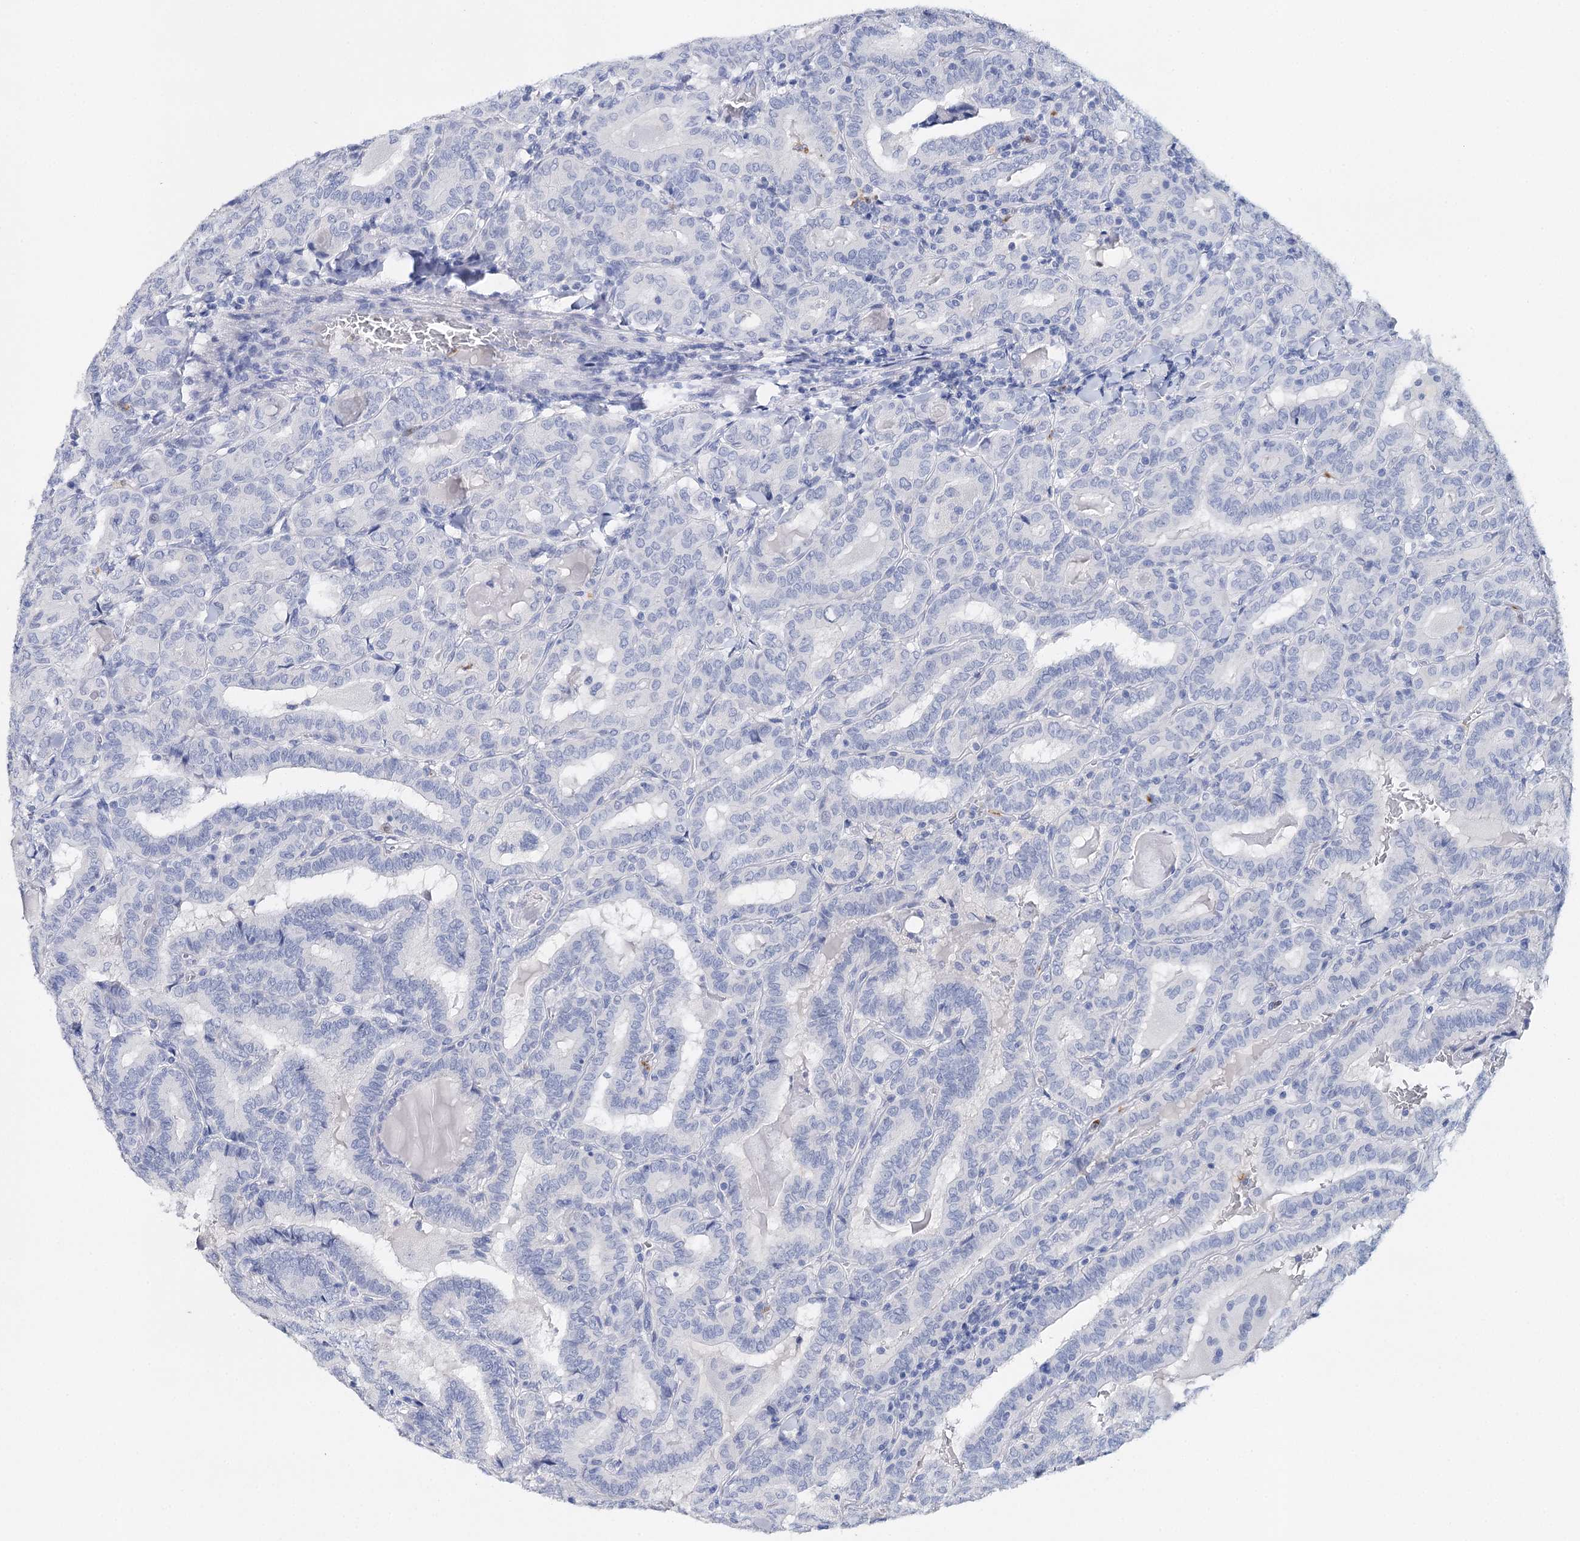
{"staining": {"intensity": "negative", "quantity": "none", "location": "none"}, "tissue": "thyroid cancer", "cell_type": "Tumor cells", "image_type": "cancer", "snomed": [{"axis": "morphology", "description": "Papillary adenocarcinoma, NOS"}, {"axis": "topography", "description": "Thyroid gland"}], "caption": "The image reveals no staining of tumor cells in papillary adenocarcinoma (thyroid). (Immunohistochemistry, brightfield microscopy, high magnification).", "gene": "CEACAM8", "patient": {"sex": "female", "age": 72}}